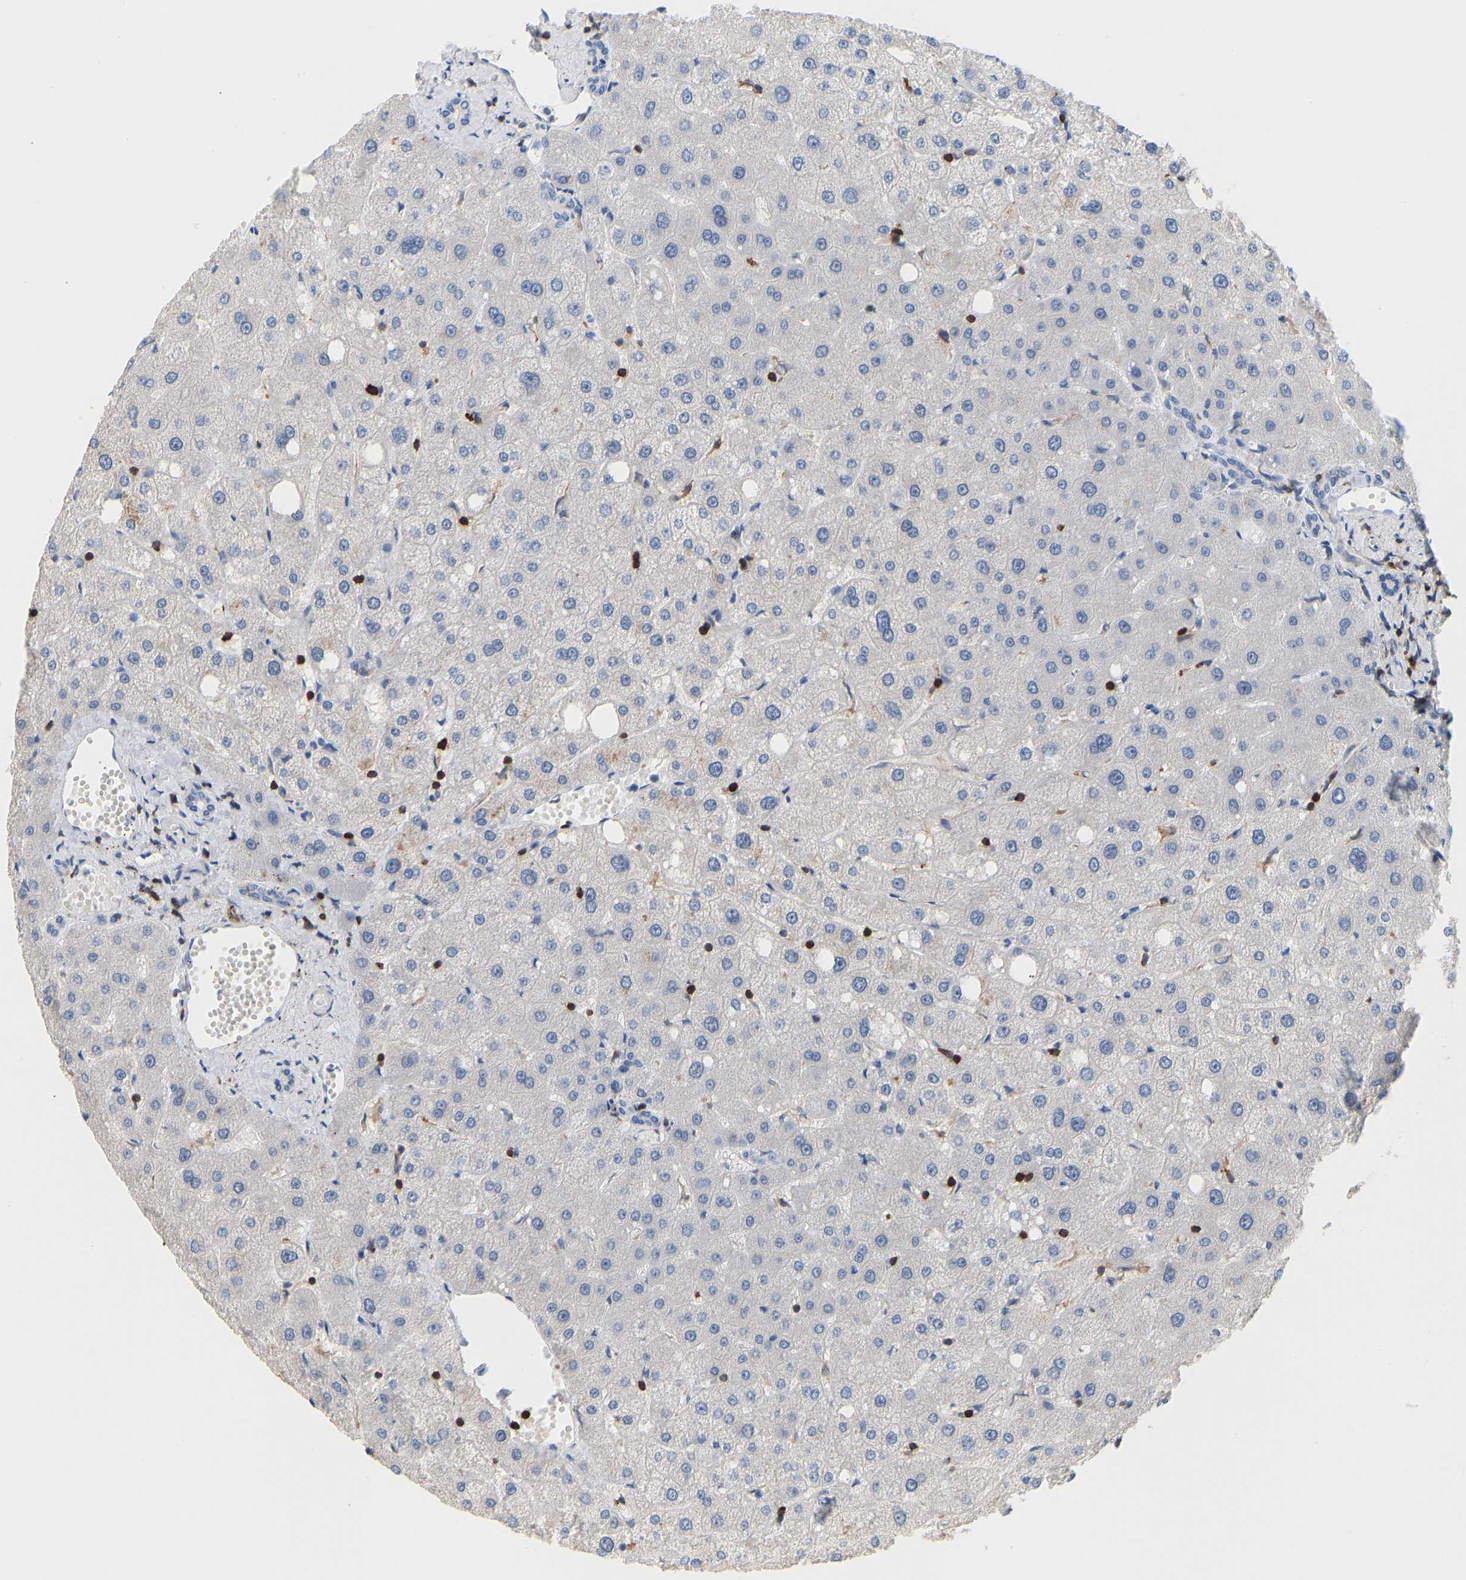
{"staining": {"intensity": "negative", "quantity": "none", "location": "none"}, "tissue": "liver", "cell_type": "Cholangiocytes", "image_type": "normal", "snomed": [{"axis": "morphology", "description": "Normal tissue, NOS"}, {"axis": "topography", "description": "Liver"}], "caption": "Image shows no significant protein positivity in cholangiocytes of unremarkable liver.", "gene": "EVL", "patient": {"sex": "male", "age": 73}}